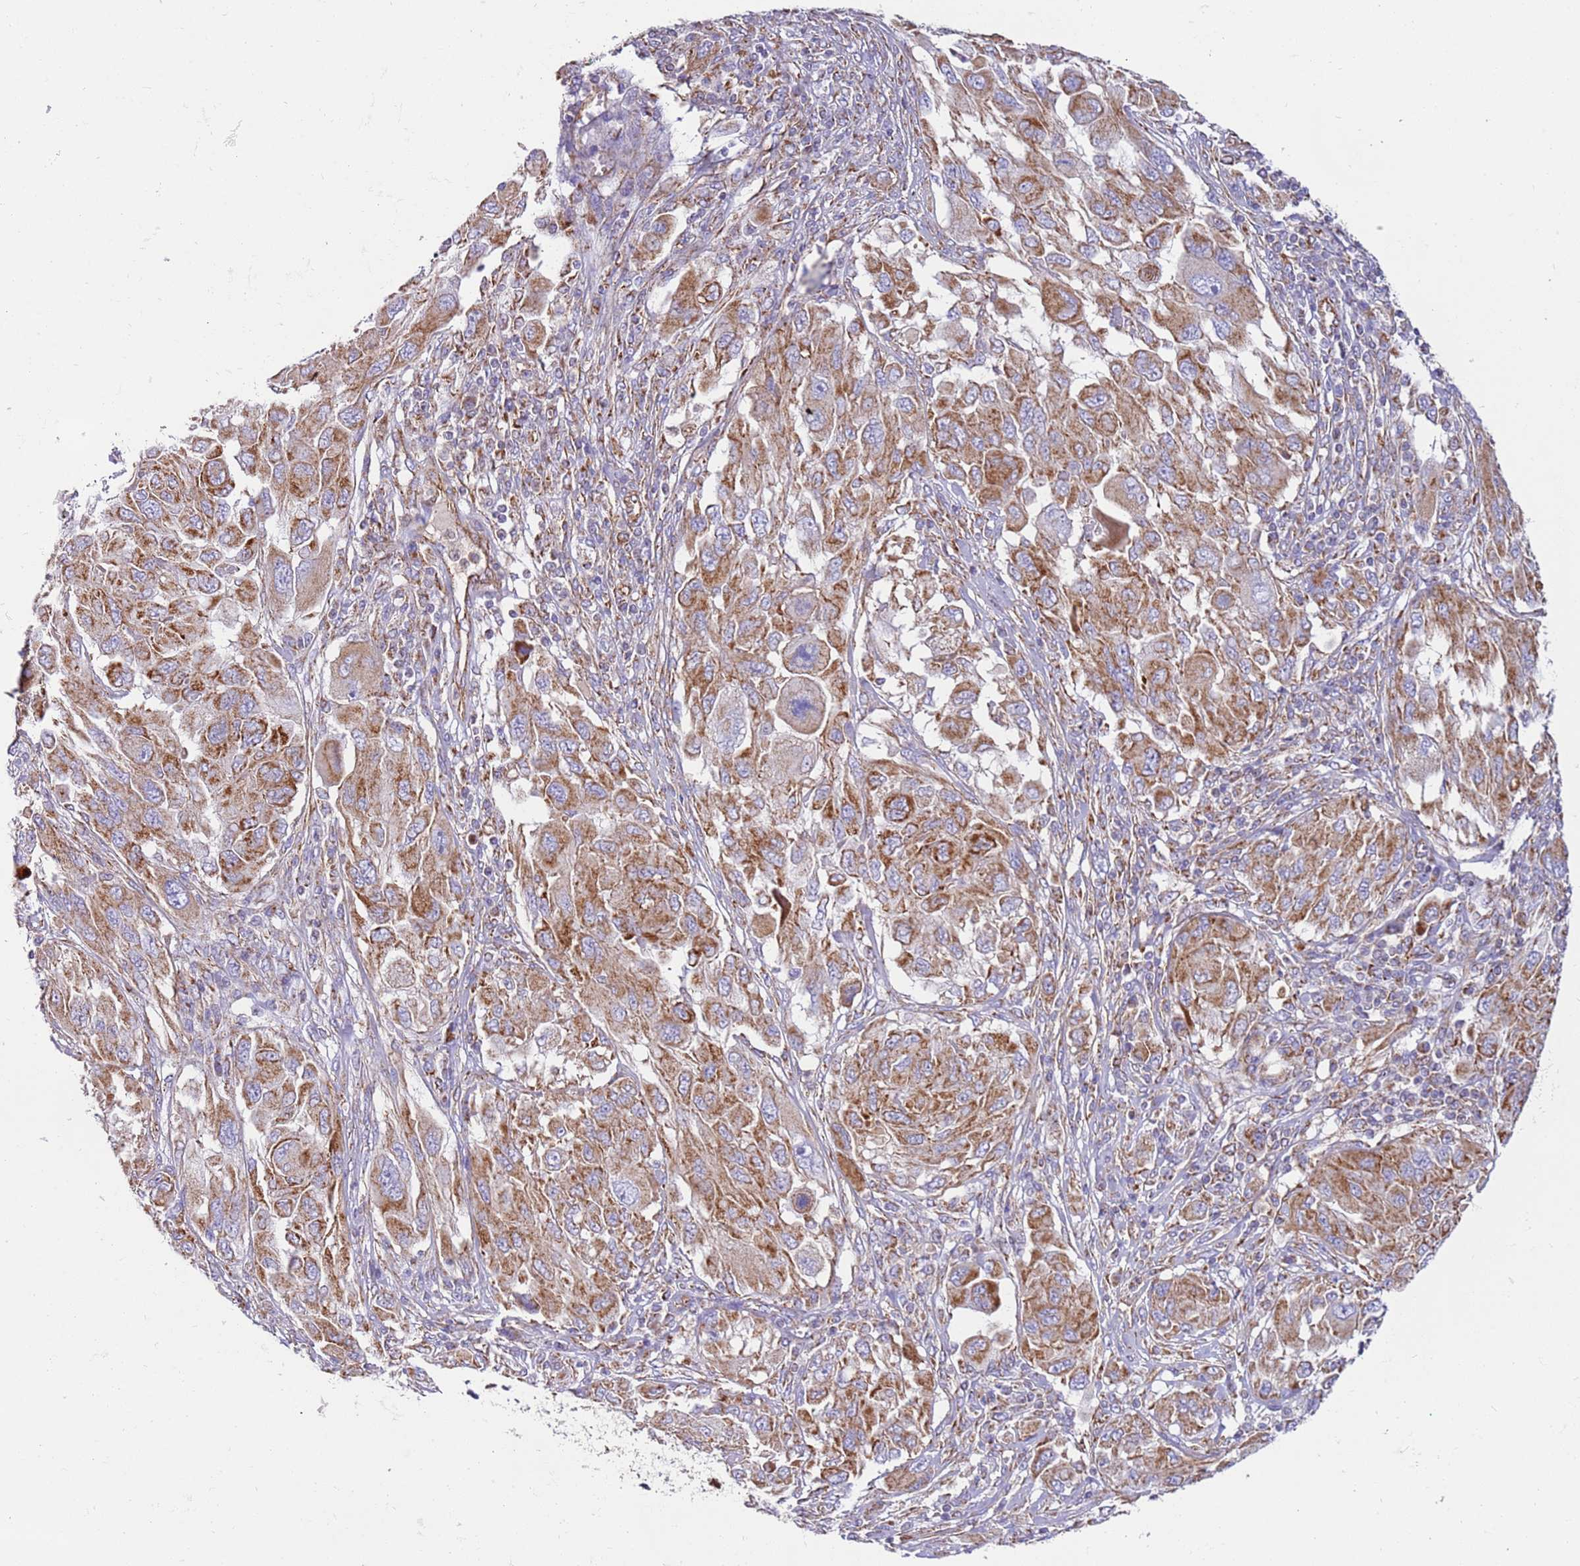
{"staining": {"intensity": "moderate", "quantity": ">75%", "location": "cytoplasmic/membranous"}, "tissue": "melanoma", "cell_type": "Tumor cells", "image_type": "cancer", "snomed": [{"axis": "morphology", "description": "Malignant melanoma, NOS"}, {"axis": "topography", "description": "Skin"}], "caption": "Moderate cytoplasmic/membranous staining is seen in about >75% of tumor cells in melanoma.", "gene": "MRPL20", "patient": {"sex": "female", "age": 91}}